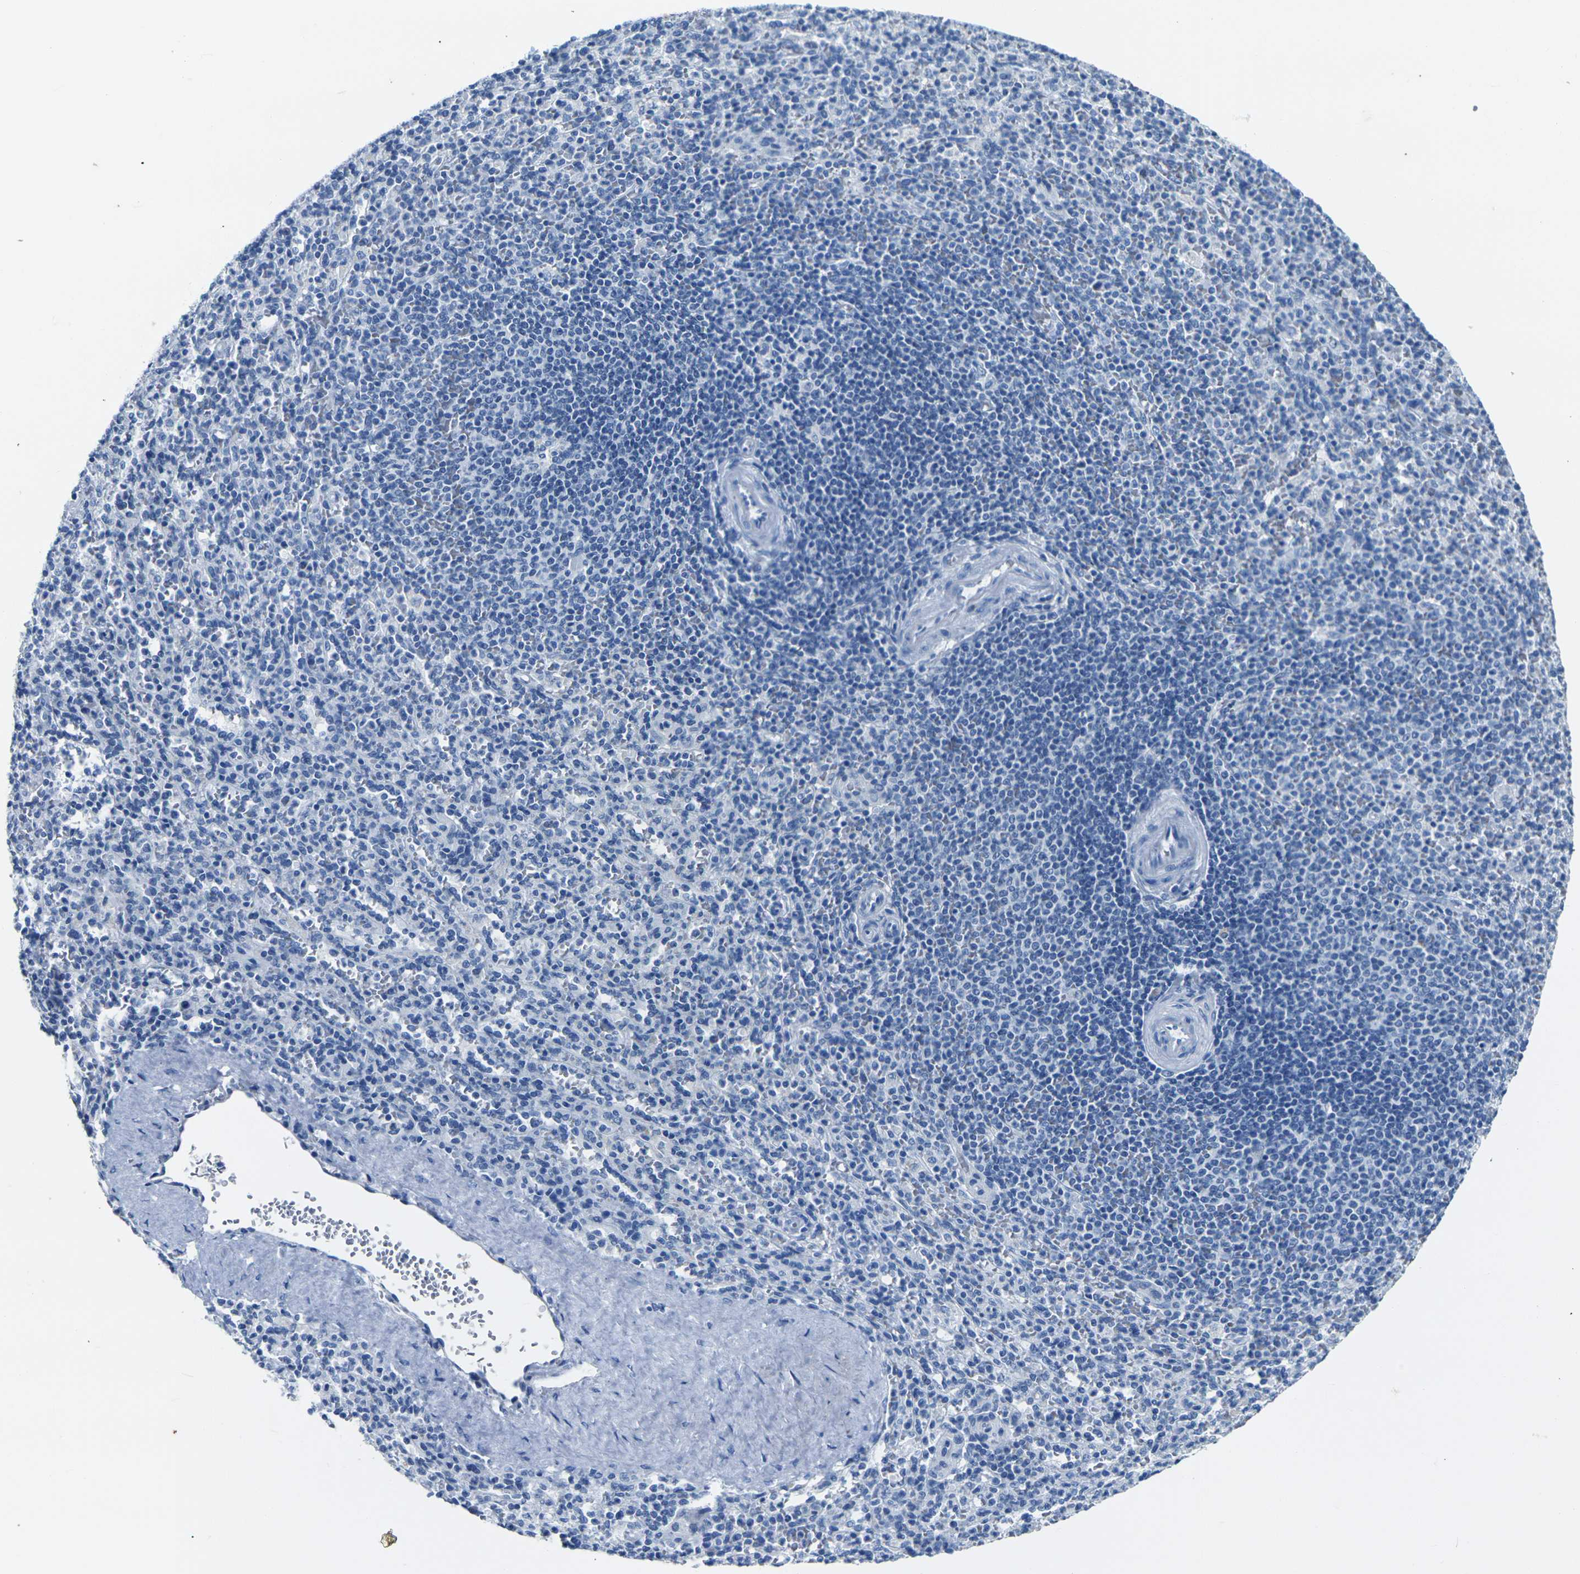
{"staining": {"intensity": "weak", "quantity": "<25%", "location": "cytoplasmic/membranous"}, "tissue": "spleen", "cell_type": "Cells in red pulp", "image_type": "normal", "snomed": [{"axis": "morphology", "description": "Normal tissue, NOS"}, {"axis": "topography", "description": "Spleen"}], "caption": "DAB (3,3'-diaminobenzidine) immunohistochemical staining of benign human spleen reveals no significant expression in cells in red pulp.", "gene": "CLDN7", "patient": {"sex": "male", "age": 36}}